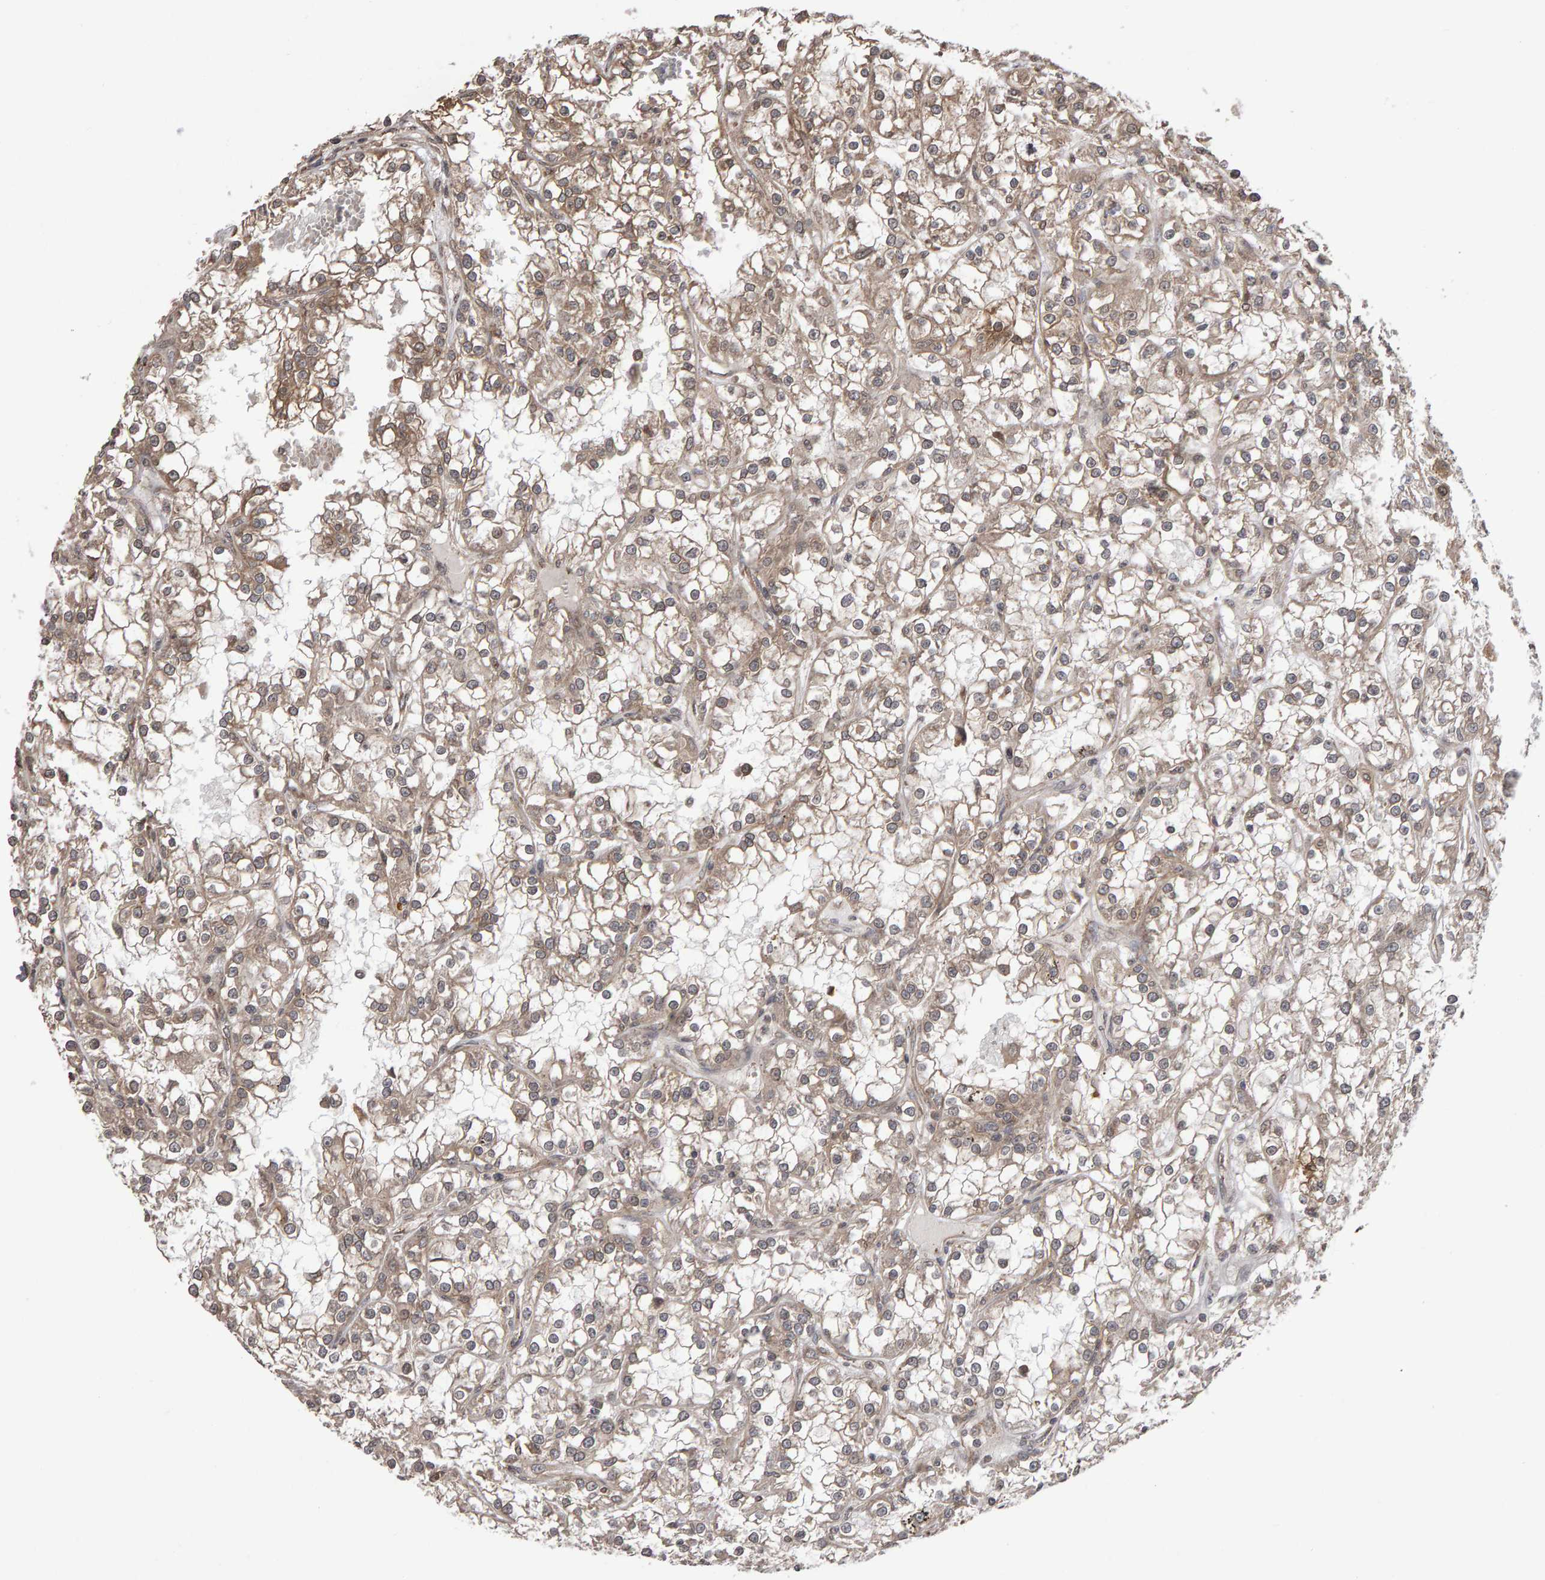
{"staining": {"intensity": "weak", "quantity": ">75%", "location": "cytoplasmic/membranous"}, "tissue": "renal cancer", "cell_type": "Tumor cells", "image_type": "cancer", "snomed": [{"axis": "morphology", "description": "Adenocarcinoma, NOS"}, {"axis": "topography", "description": "Kidney"}], "caption": "Weak cytoplasmic/membranous positivity is identified in about >75% of tumor cells in renal cancer.", "gene": "SCRIB", "patient": {"sex": "female", "age": 52}}